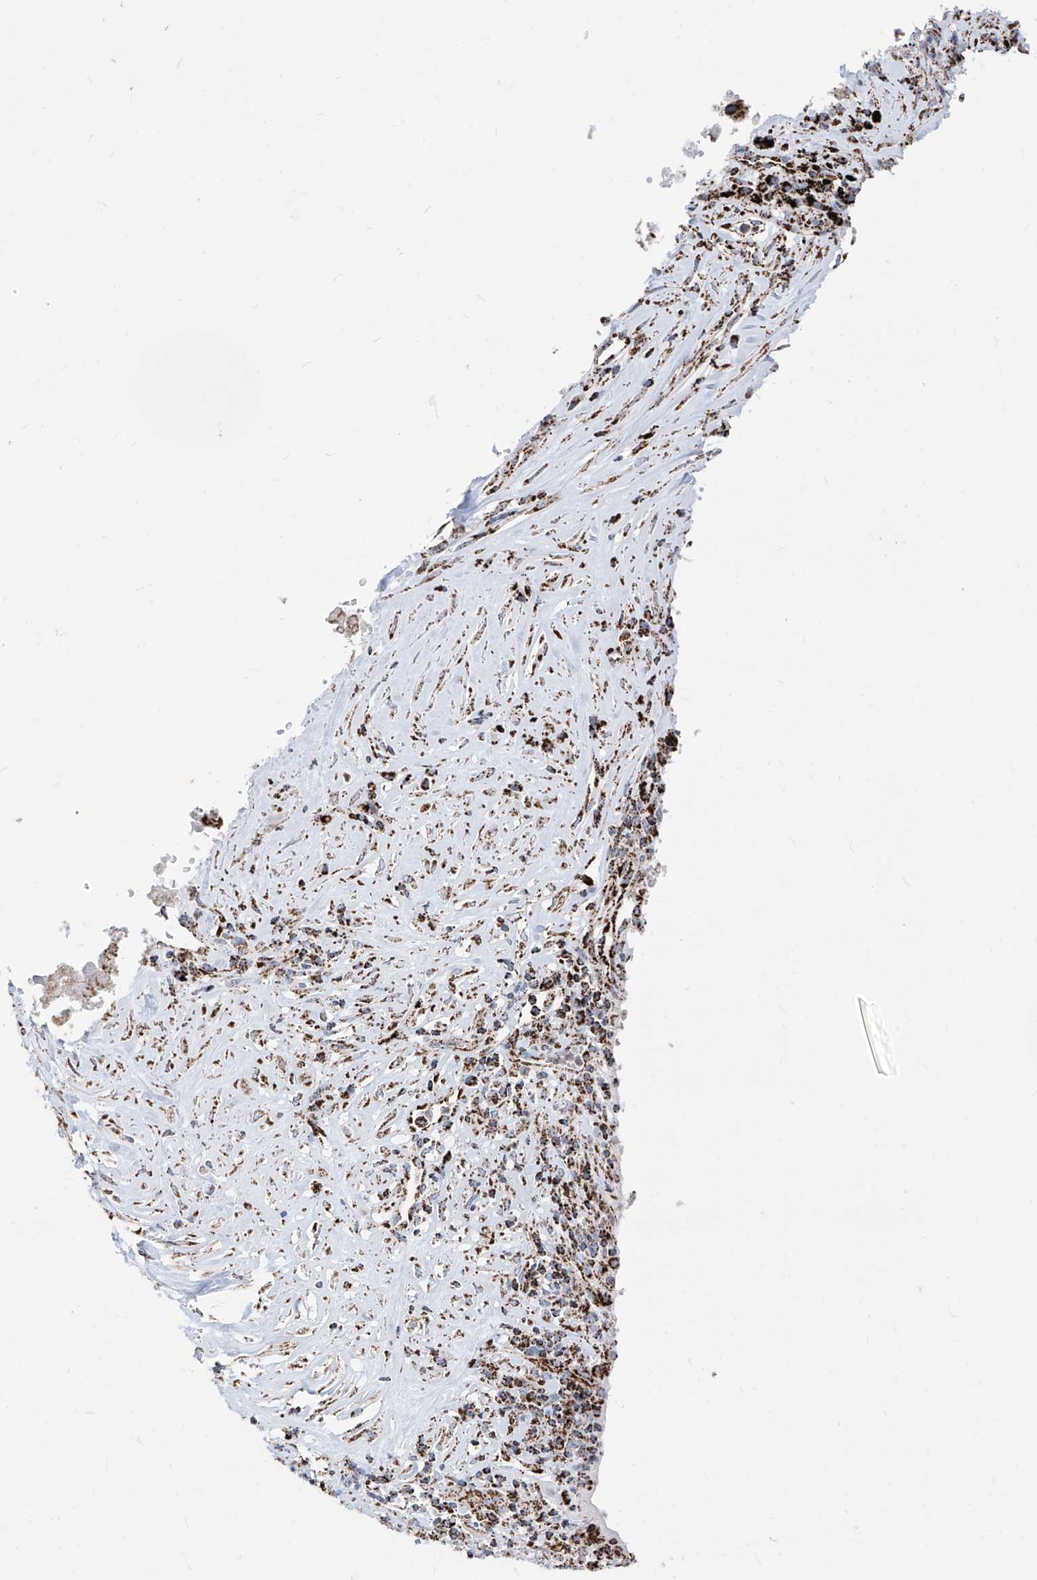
{"staining": {"intensity": "strong", "quantity": ">75%", "location": "cytoplasmic/membranous"}, "tissue": "lung cancer", "cell_type": "Tumor cells", "image_type": "cancer", "snomed": [{"axis": "morphology", "description": "Squamous cell carcinoma, NOS"}, {"axis": "topography", "description": "Lung"}], "caption": "Immunohistochemistry (DAB (3,3'-diaminobenzidine)) staining of lung squamous cell carcinoma displays strong cytoplasmic/membranous protein positivity in about >75% of tumor cells. The protein is stained brown, and the nuclei are stained in blue (DAB IHC with brightfield microscopy, high magnification).", "gene": "COX5B", "patient": {"sex": "male", "age": 61}}